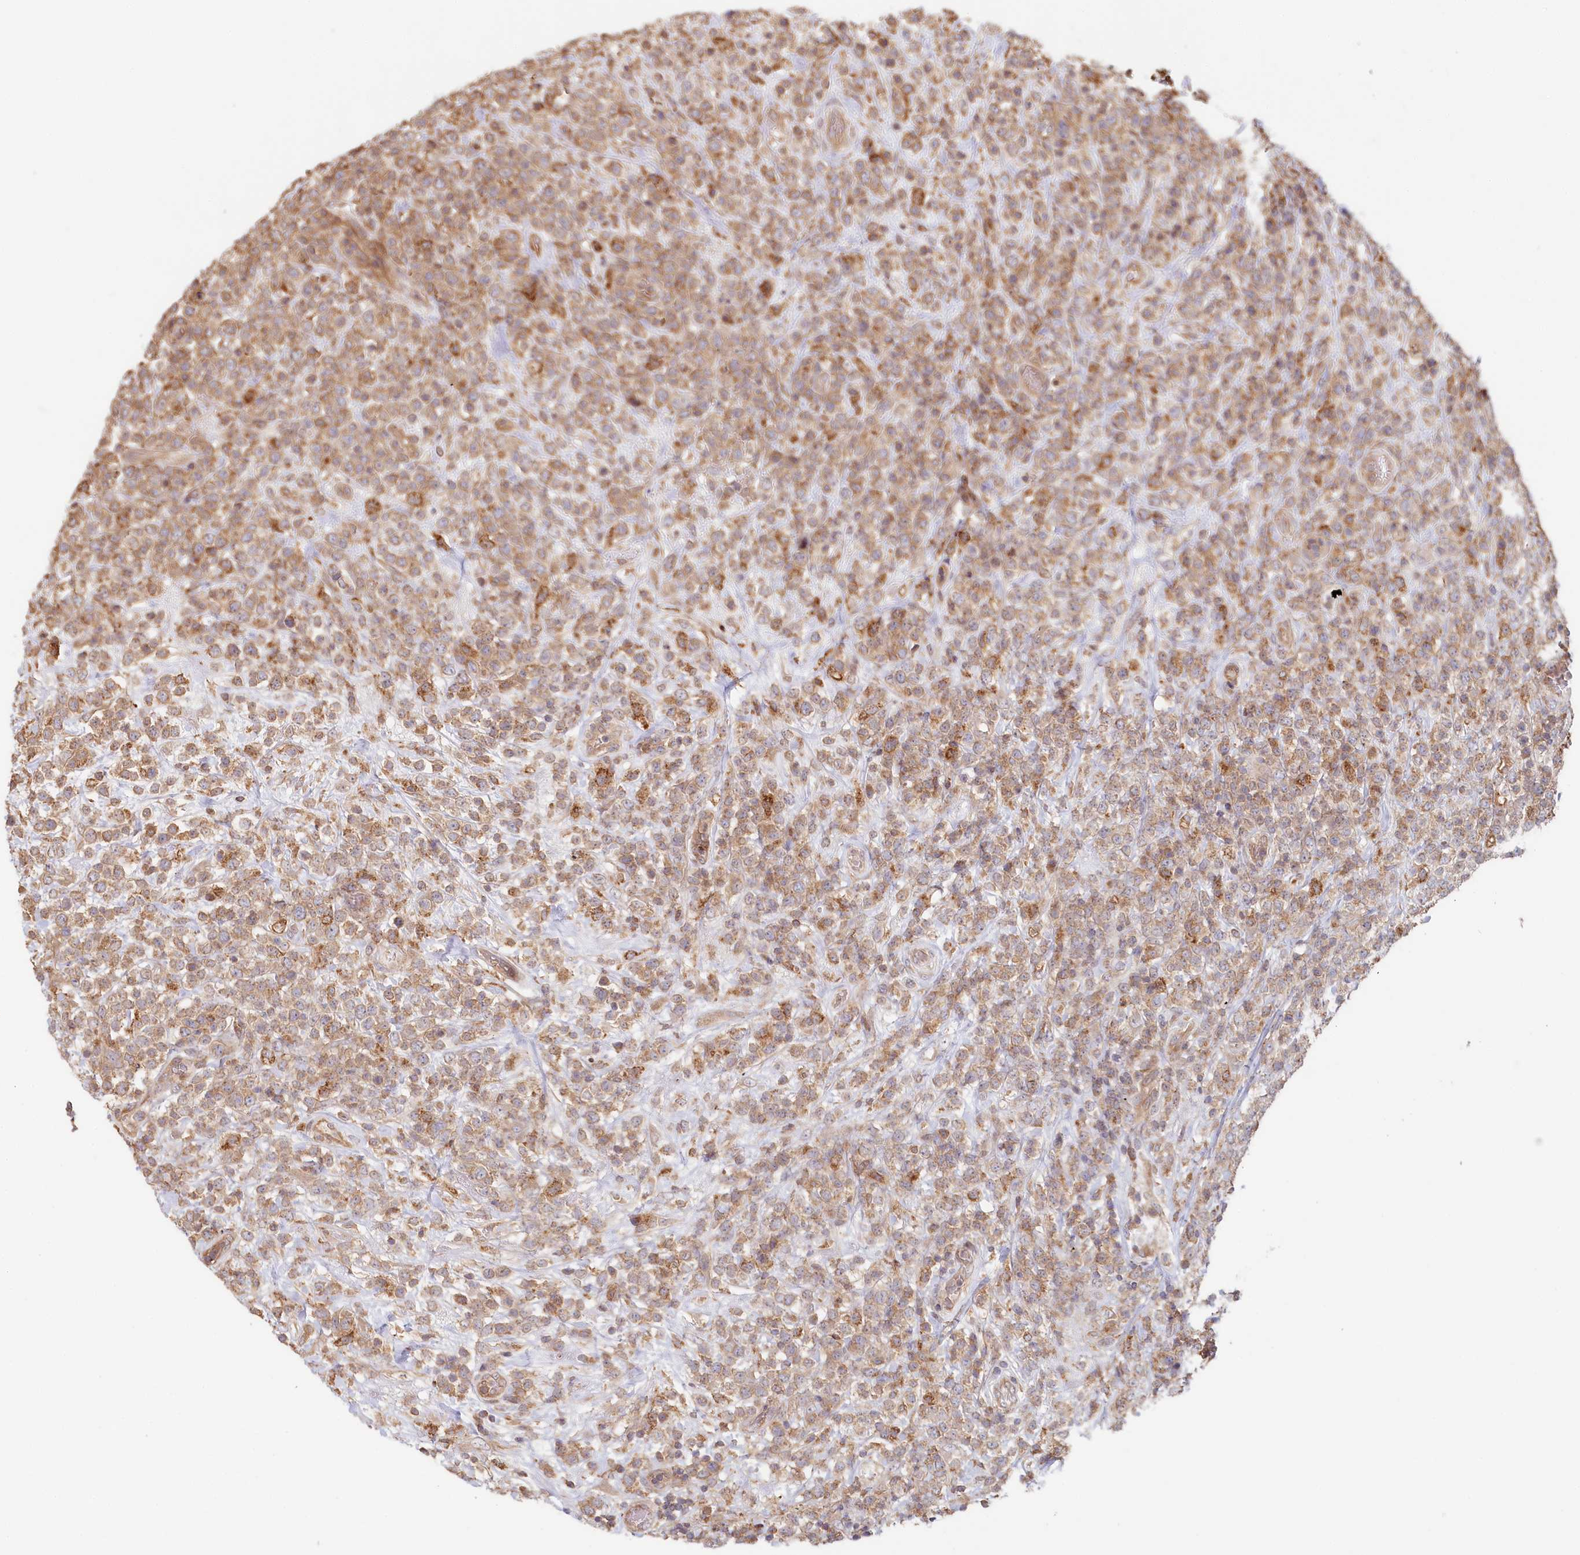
{"staining": {"intensity": "moderate", "quantity": ">75%", "location": "cytoplasmic/membranous"}, "tissue": "lymphoma", "cell_type": "Tumor cells", "image_type": "cancer", "snomed": [{"axis": "morphology", "description": "Malignant lymphoma, non-Hodgkin's type, High grade"}, {"axis": "topography", "description": "Colon"}], "caption": "Malignant lymphoma, non-Hodgkin's type (high-grade) tissue demonstrates moderate cytoplasmic/membranous expression in approximately >75% of tumor cells, visualized by immunohistochemistry. Nuclei are stained in blue.", "gene": "HAL", "patient": {"sex": "female", "age": 53}}